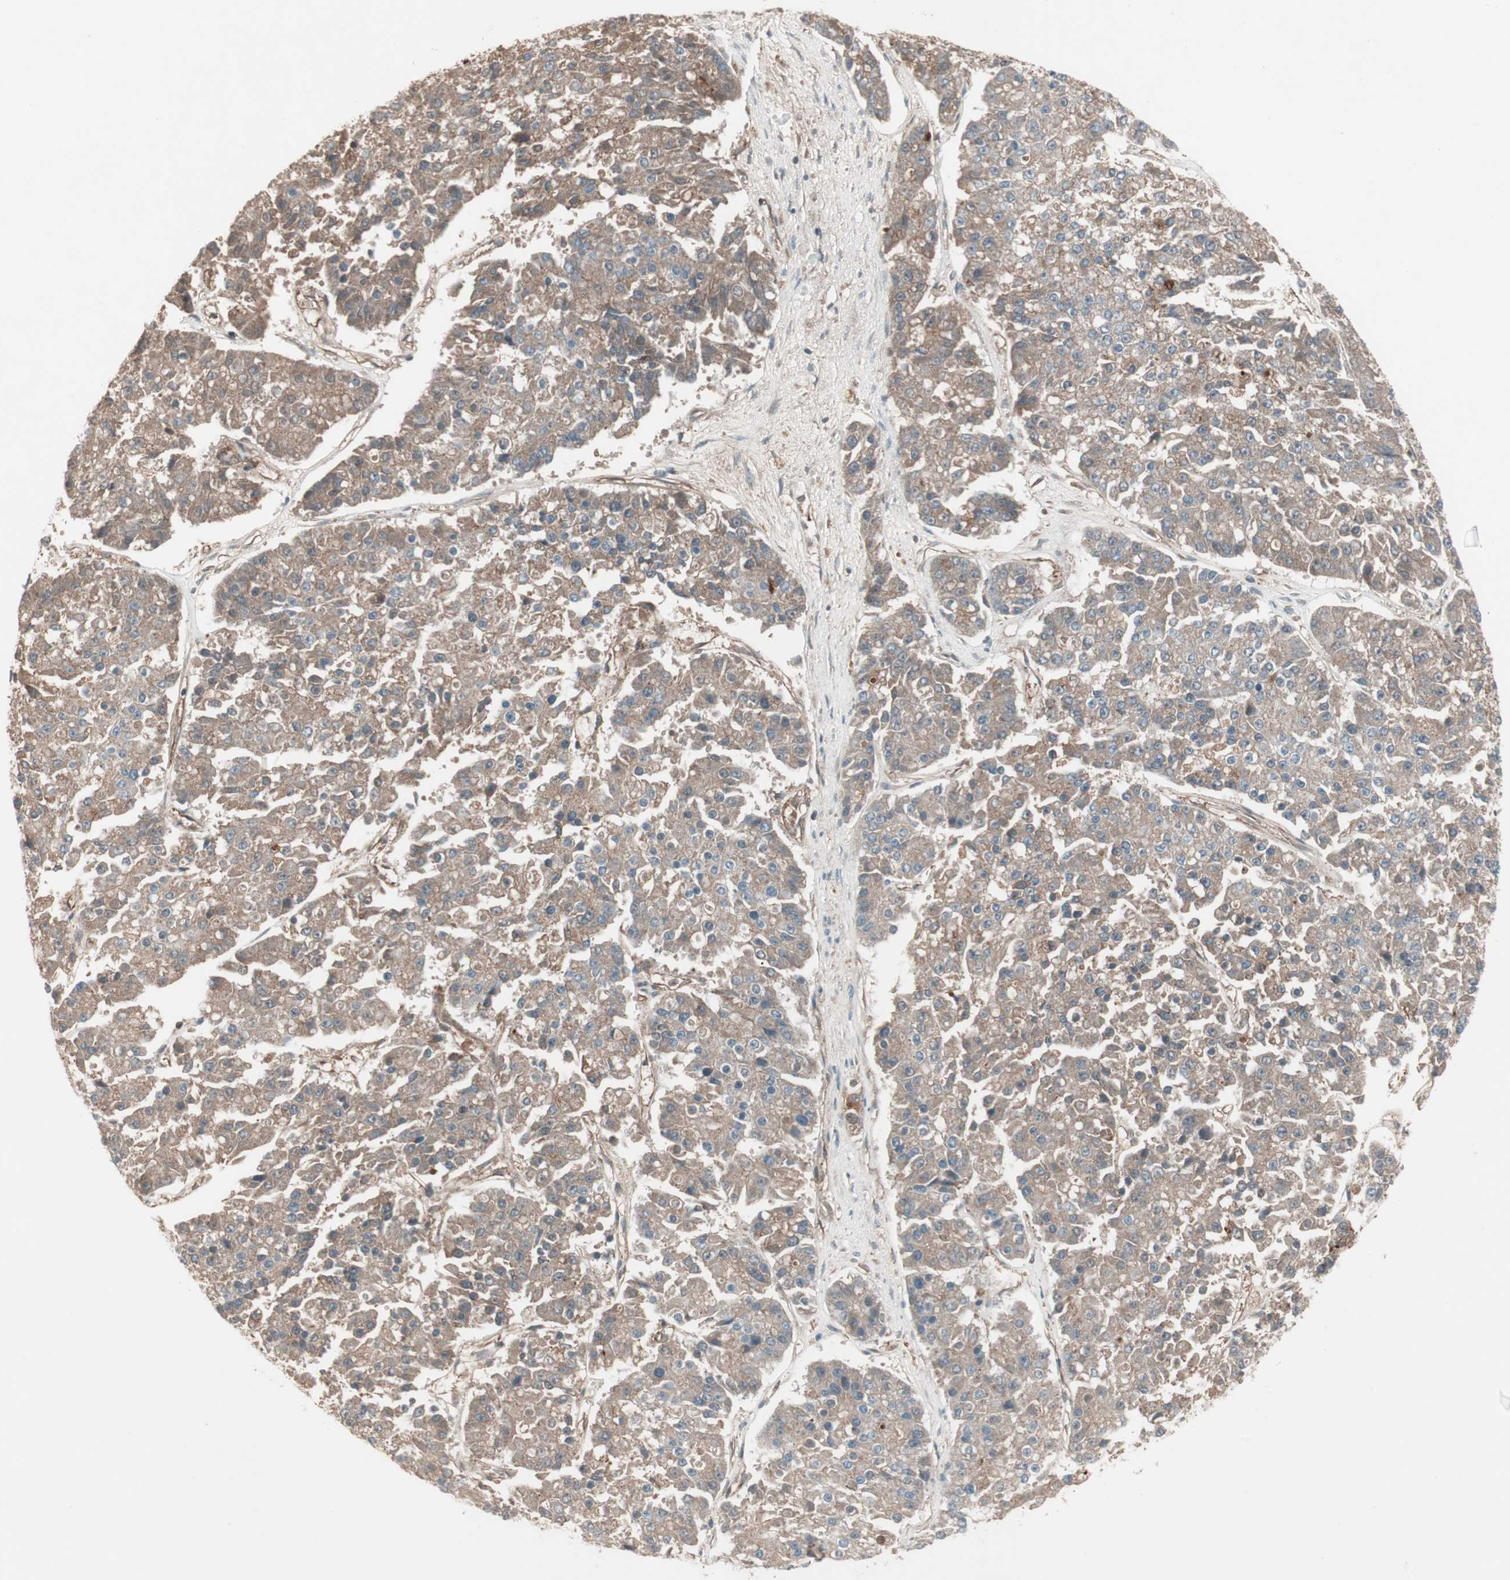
{"staining": {"intensity": "moderate", "quantity": ">75%", "location": "cytoplasmic/membranous"}, "tissue": "pancreatic cancer", "cell_type": "Tumor cells", "image_type": "cancer", "snomed": [{"axis": "morphology", "description": "Adenocarcinoma, NOS"}, {"axis": "topography", "description": "Pancreas"}], "caption": "Protein staining of pancreatic cancer (adenocarcinoma) tissue displays moderate cytoplasmic/membranous expression in approximately >75% of tumor cells.", "gene": "TFPI", "patient": {"sex": "male", "age": 50}}